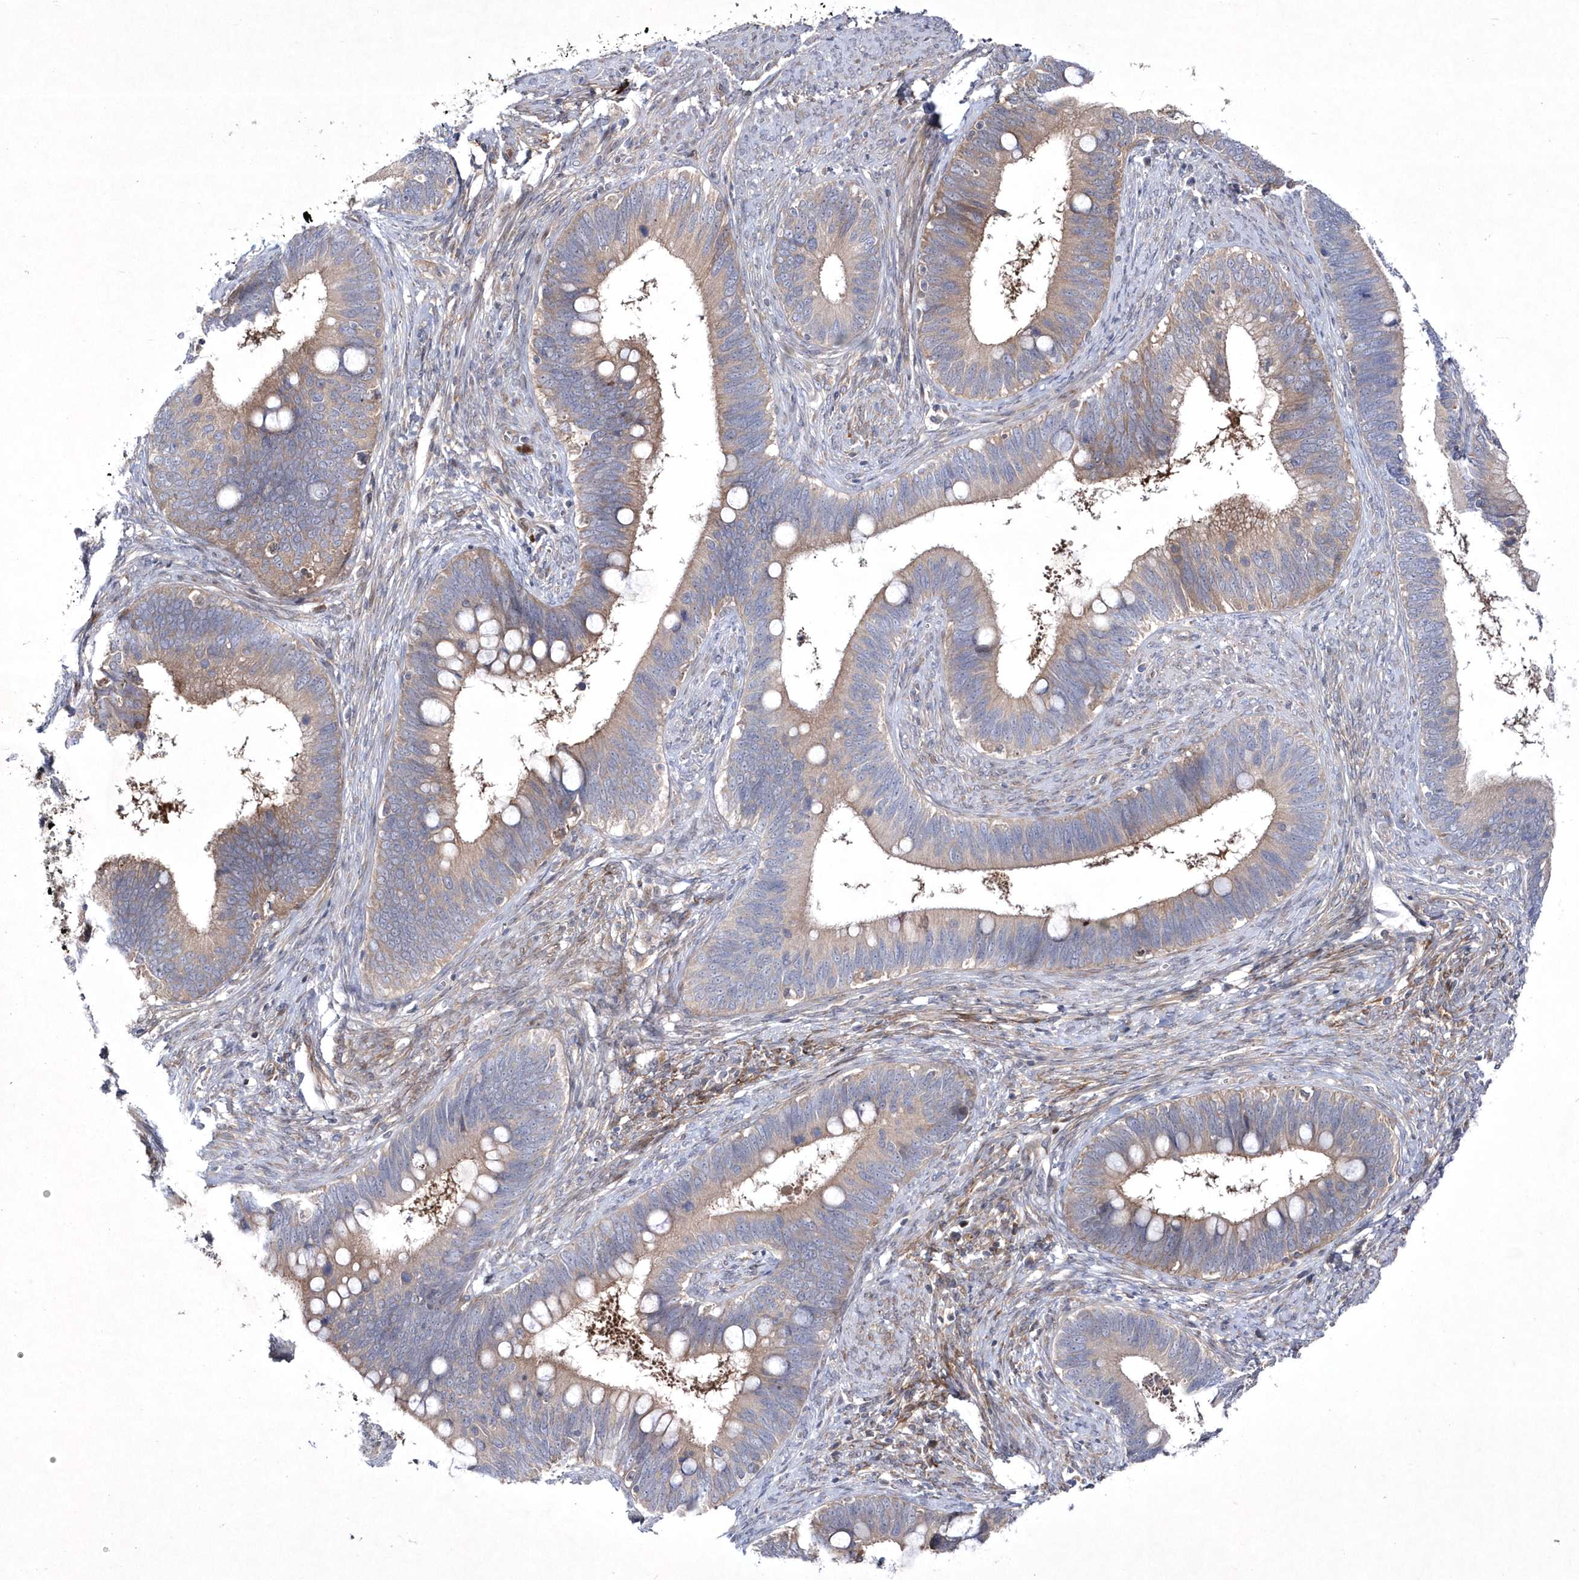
{"staining": {"intensity": "moderate", "quantity": "25%-75%", "location": "cytoplasmic/membranous"}, "tissue": "cervical cancer", "cell_type": "Tumor cells", "image_type": "cancer", "snomed": [{"axis": "morphology", "description": "Adenocarcinoma, NOS"}, {"axis": "topography", "description": "Cervix"}], "caption": "Human cervical cancer (adenocarcinoma) stained with a protein marker shows moderate staining in tumor cells.", "gene": "DSPP", "patient": {"sex": "female", "age": 42}}